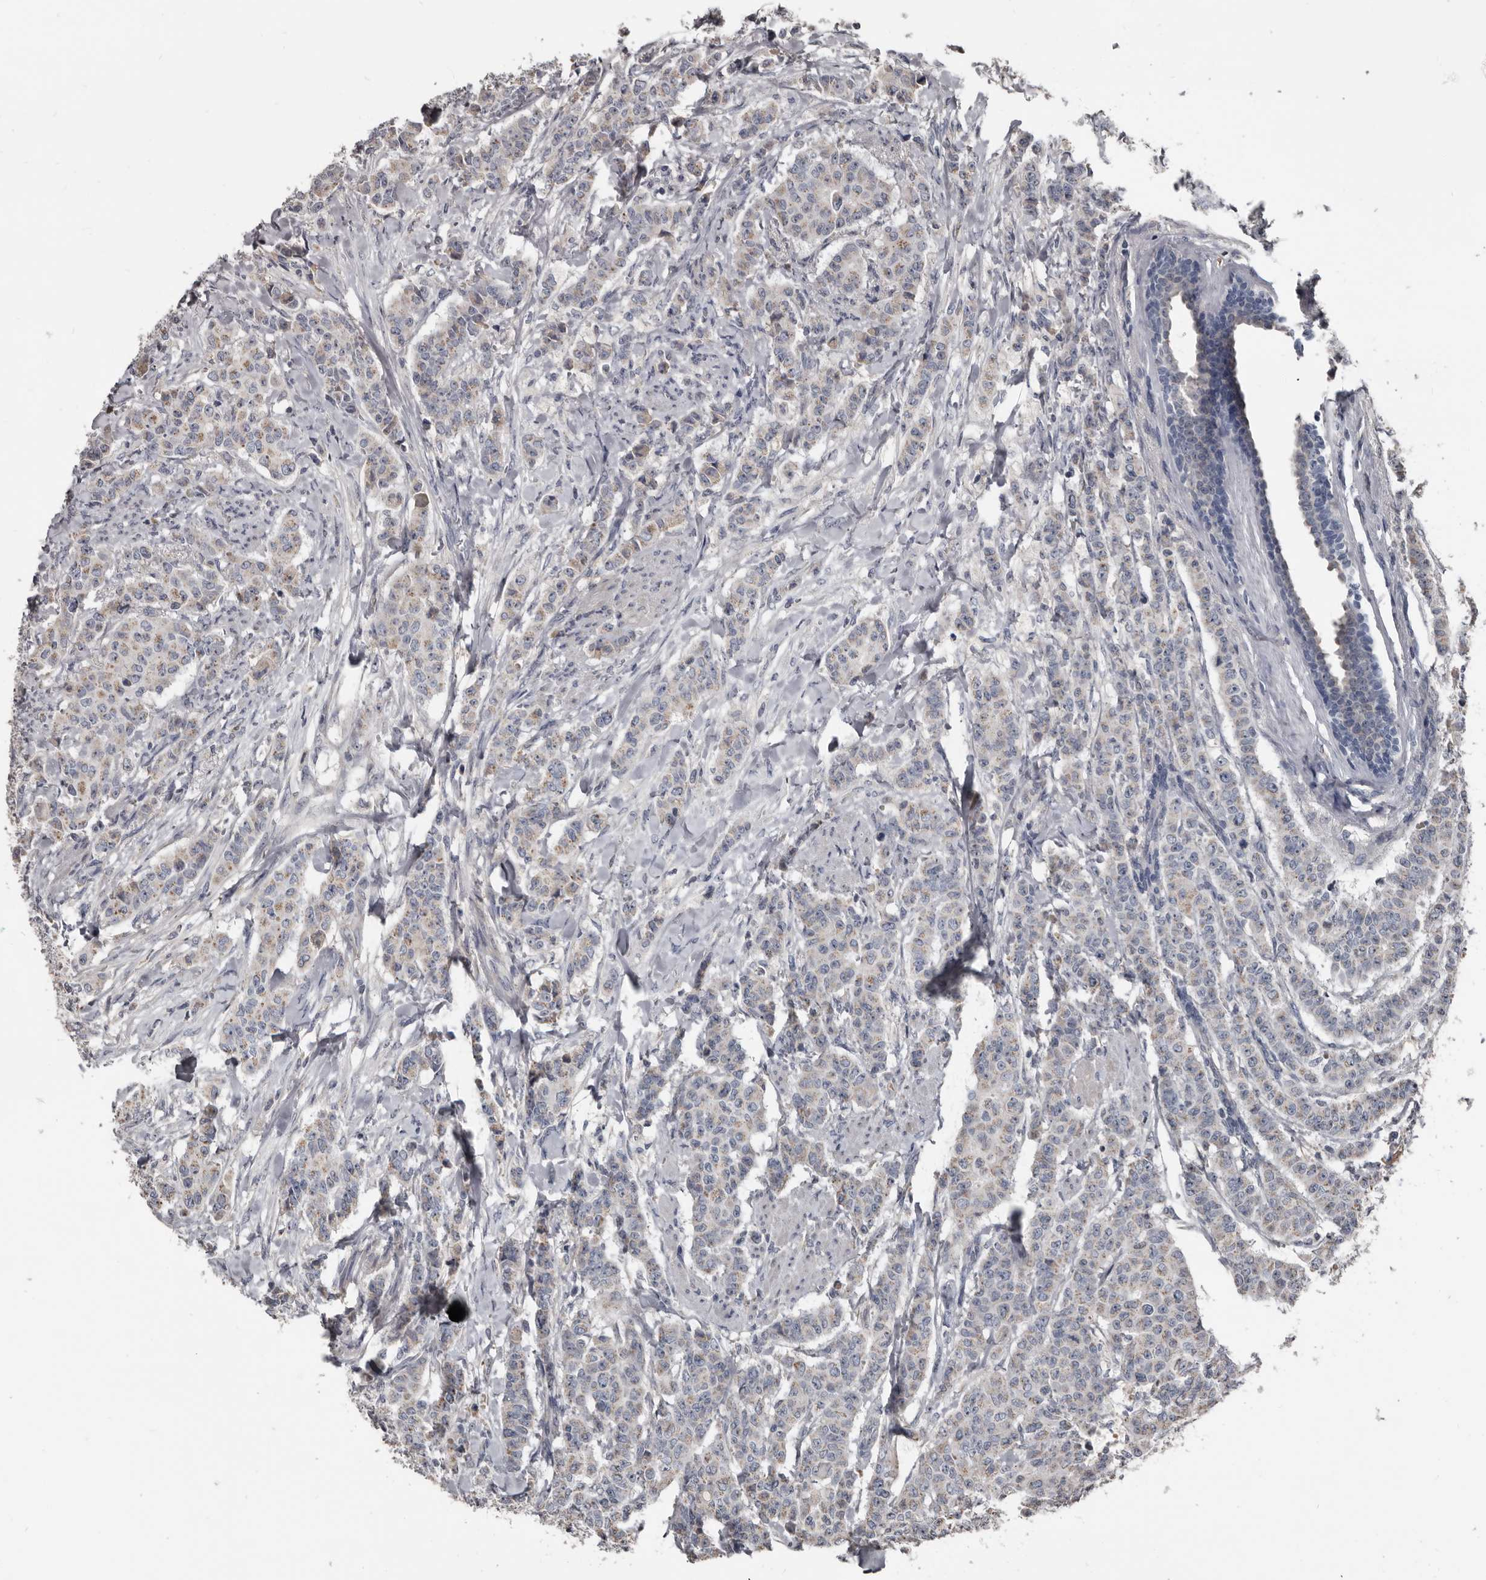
{"staining": {"intensity": "weak", "quantity": "<25%", "location": "cytoplasmic/membranous"}, "tissue": "breast cancer", "cell_type": "Tumor cells", "image_type": "cancer", "snomed": [{"axis": "morphology", "description": "Duct carcinoma"}, {"axis": "topography", "description": "Breast"}], "caption": "A histopathology image of breast cancer stained for a protein reveals no brown staining in tumor cells.", "gene": "GREB1", "patient": {"sex": "female", "age": 40}}